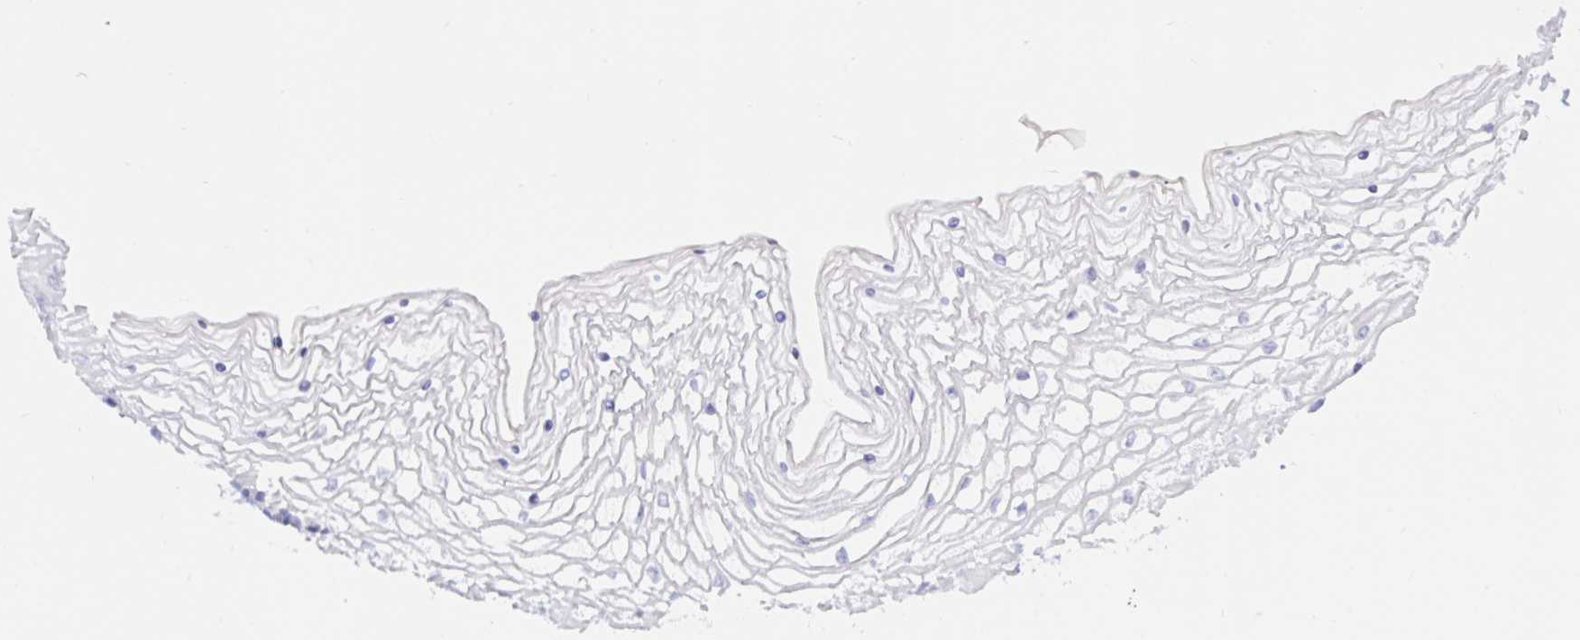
{"staining": {"intensity": "negative", "quantity": "none", "location": "none"}, "tissue": "vagina", "cell_type": "Squamous epithelial cells", "image_type": "normal", "snomed": [{"axis": "morphology", "description": "Normal tissue, NOS"}, {"axis": "topography", "description": "Vagina"}], "caption": "Immunohistochemistry (IHC) of benign vagina shows no staining in squamous epithelial cells.", "gene": "BEST1", "patient": {"sex": "female", "age": 45}}